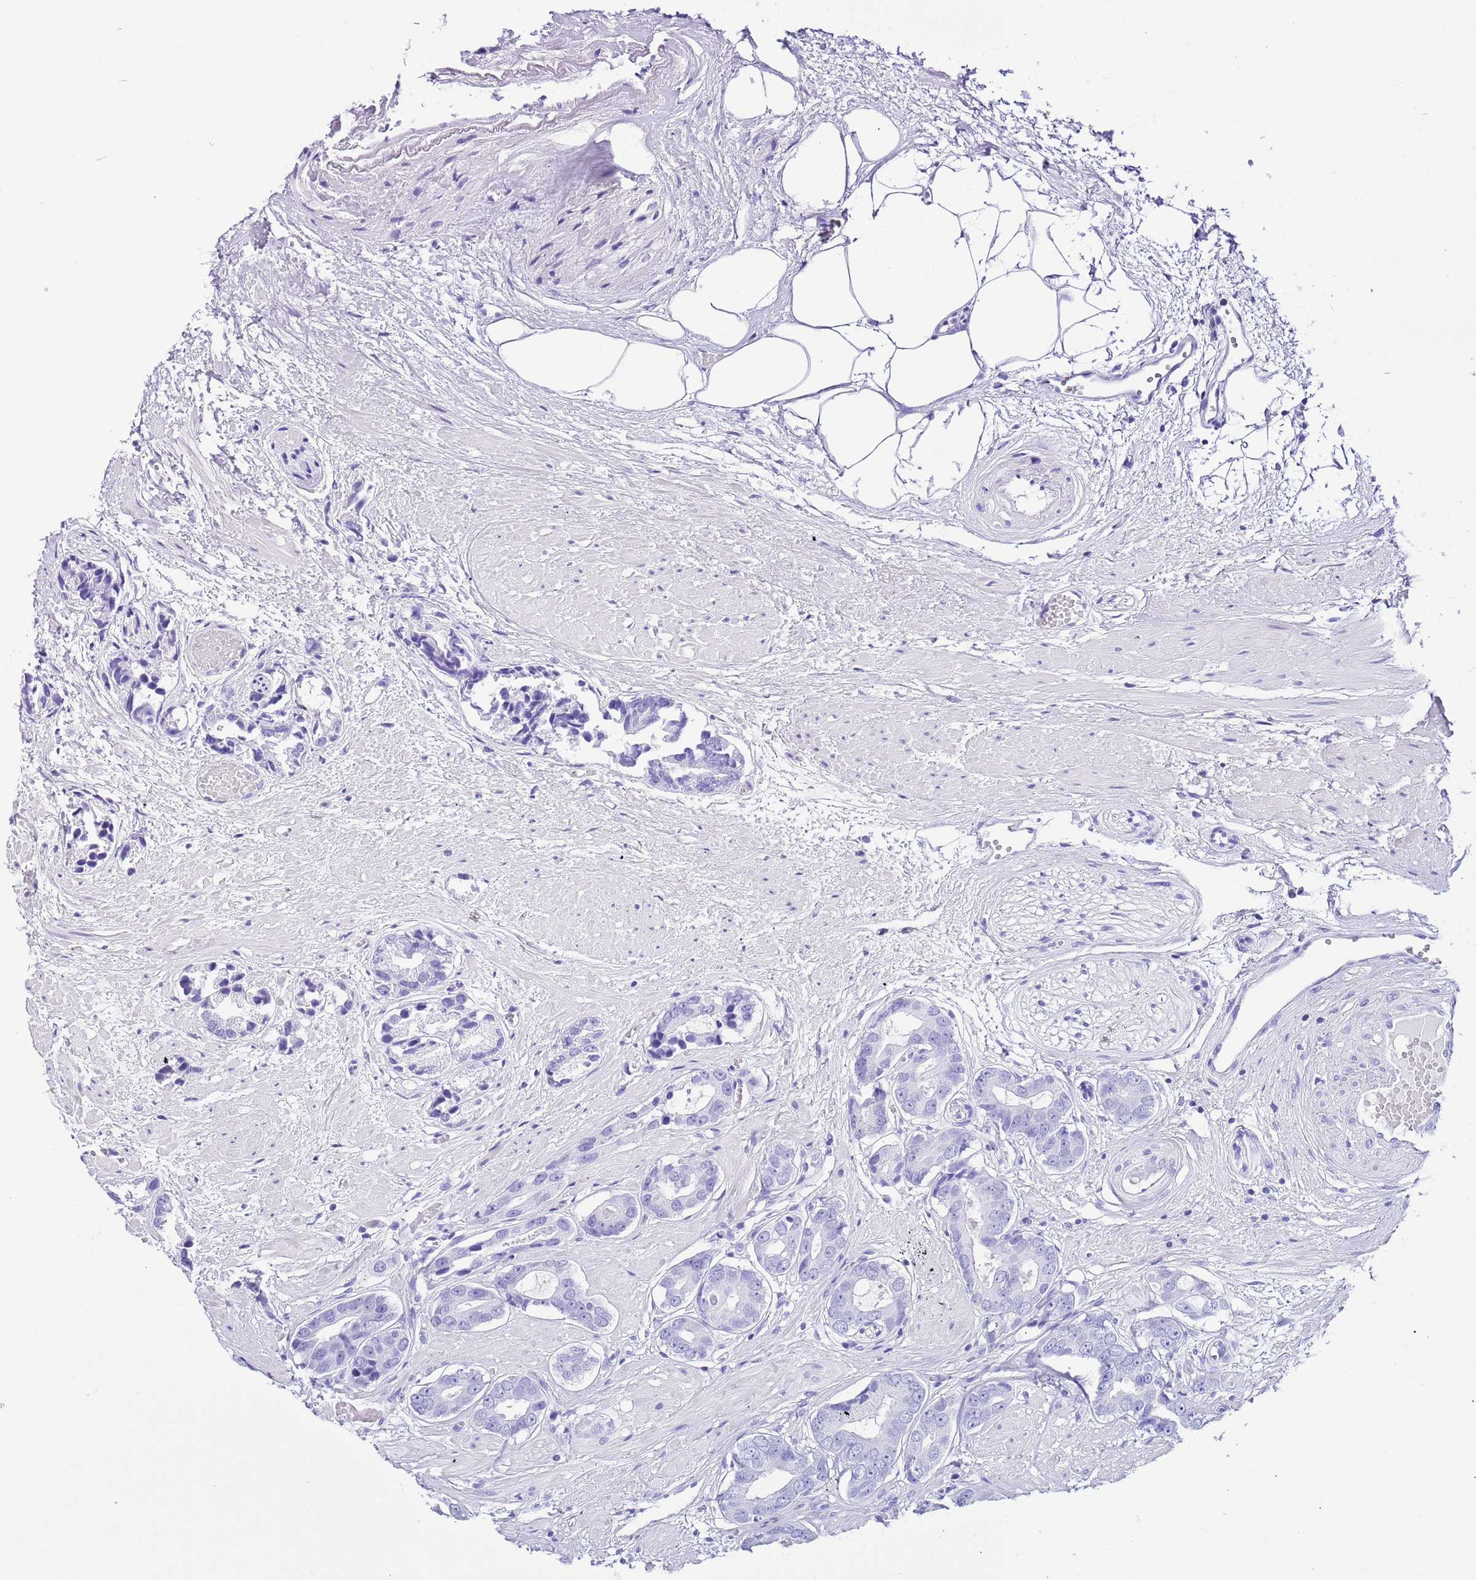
{"staining": {"intensity": "negative", "quantity": "none", "location": "none"}, "tissue": "prostate cancer", "cell_type": "Tumor cells", "image_type": "cancer", "snomed": [{"axis": "morphology", "description": "Adenocarcinoma, Low grade"}, {"axis": "topography", "description": "Prostate"}], "caption": "Tumor cells show no significant protein positivity in prostate cancer (adenocarcinoma (low-grade)).", "gene": "CNN2", "patient": {"sex": "male", "age": 64}}